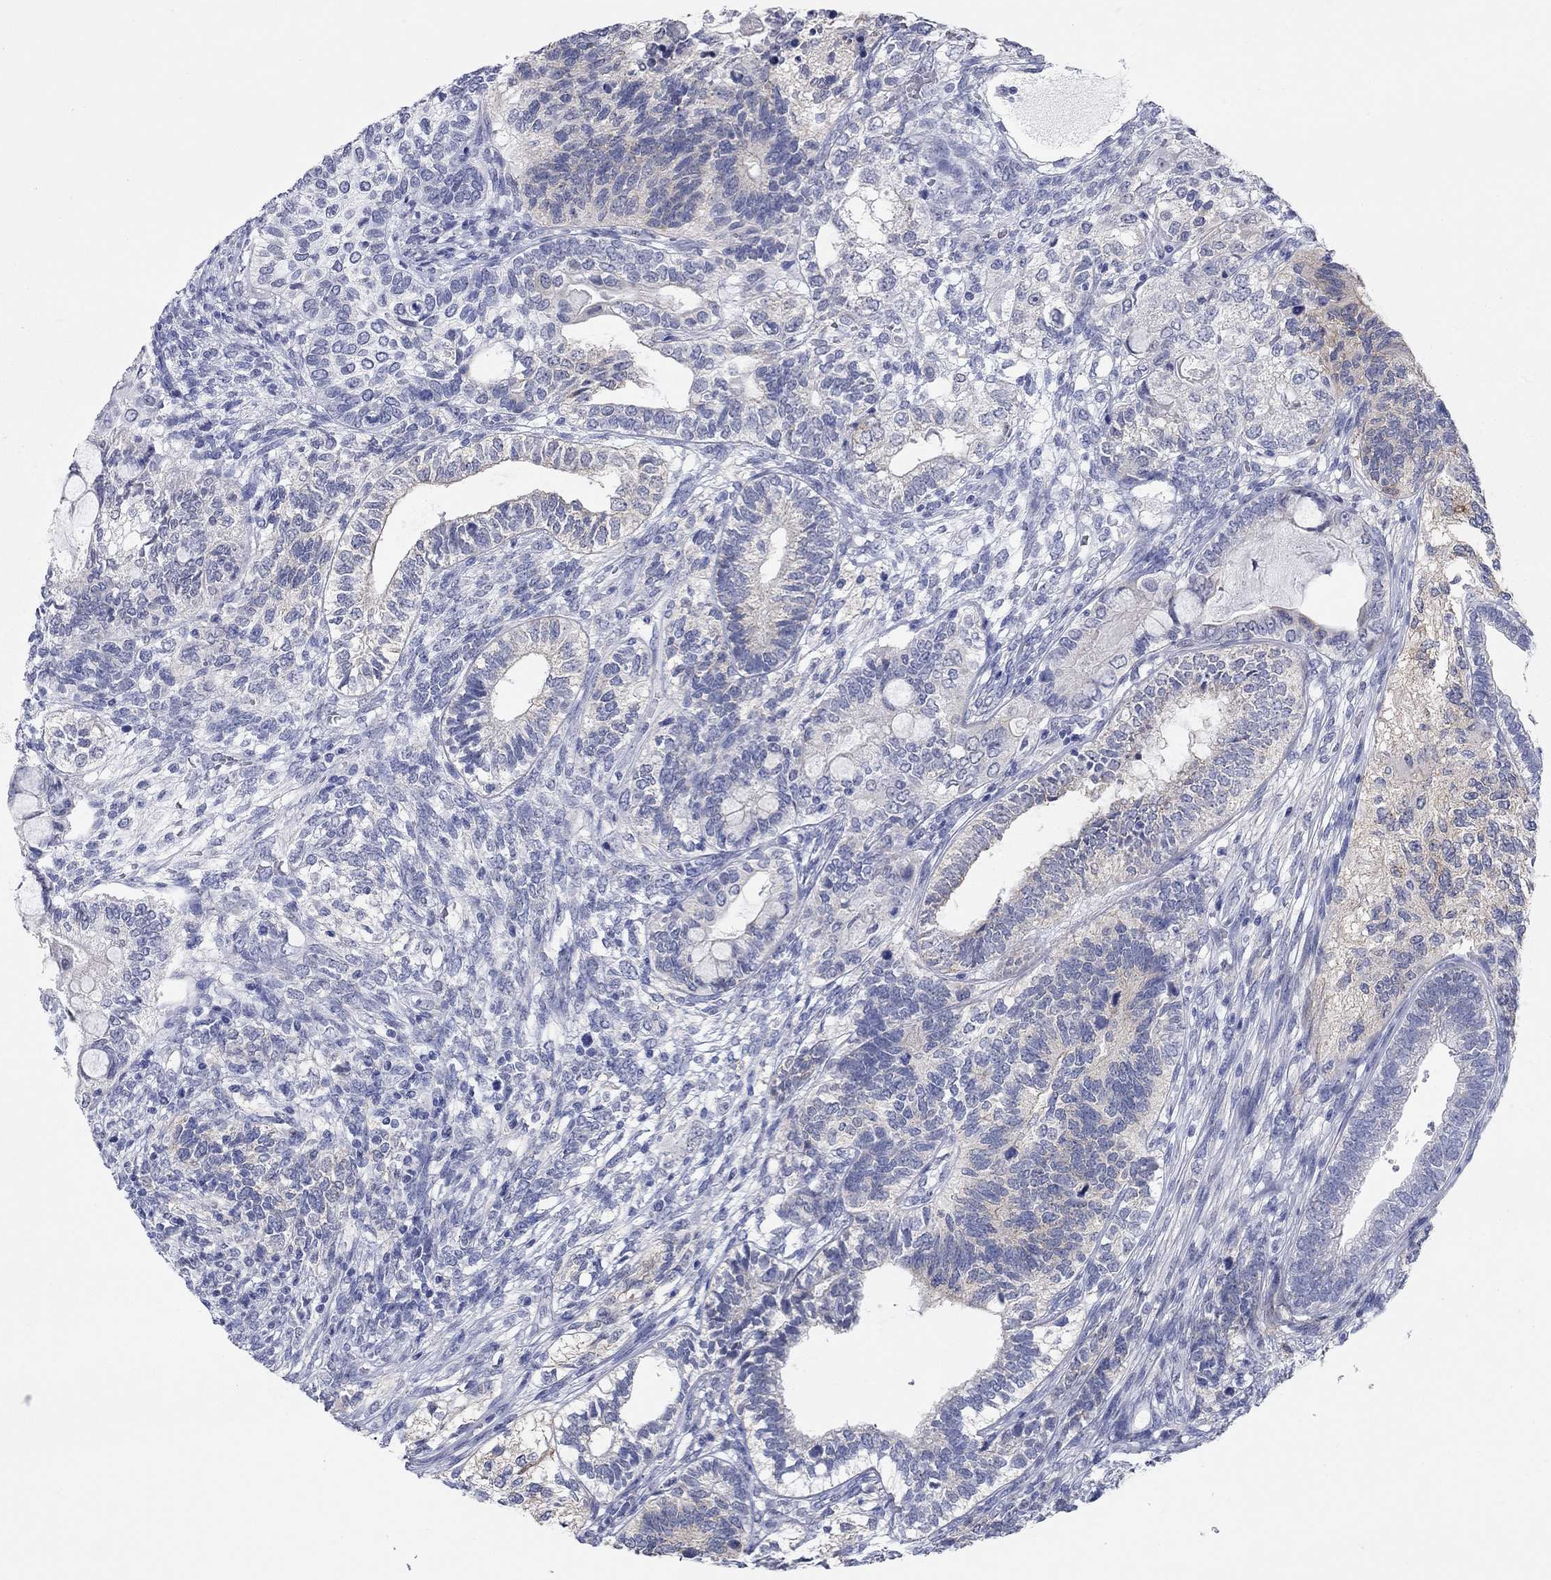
{"staining": {"intensity": "weak", "quantity": "<25%", "location": "cytoplasmic/membranous"}, "tissue": "testis cancer", "cell_type": "Tumor cells", "image_type": "cancer", "snomed": [{"axis": "morphology", "description": "Seminoma, NOS"}, {"axis": "morphology", "description": "Carcinoma, Embryonal, NOS"}, {"axis": "topography", "description": "Testis"}], "caption": "Immunohistochemistry histopathology image of neoplastic tissue: human testis cancer stained with DAB displays no significant protein positivity in tumor cells.", "gene": "WASF3", "patient": {"sex": "male", "age": 41}}